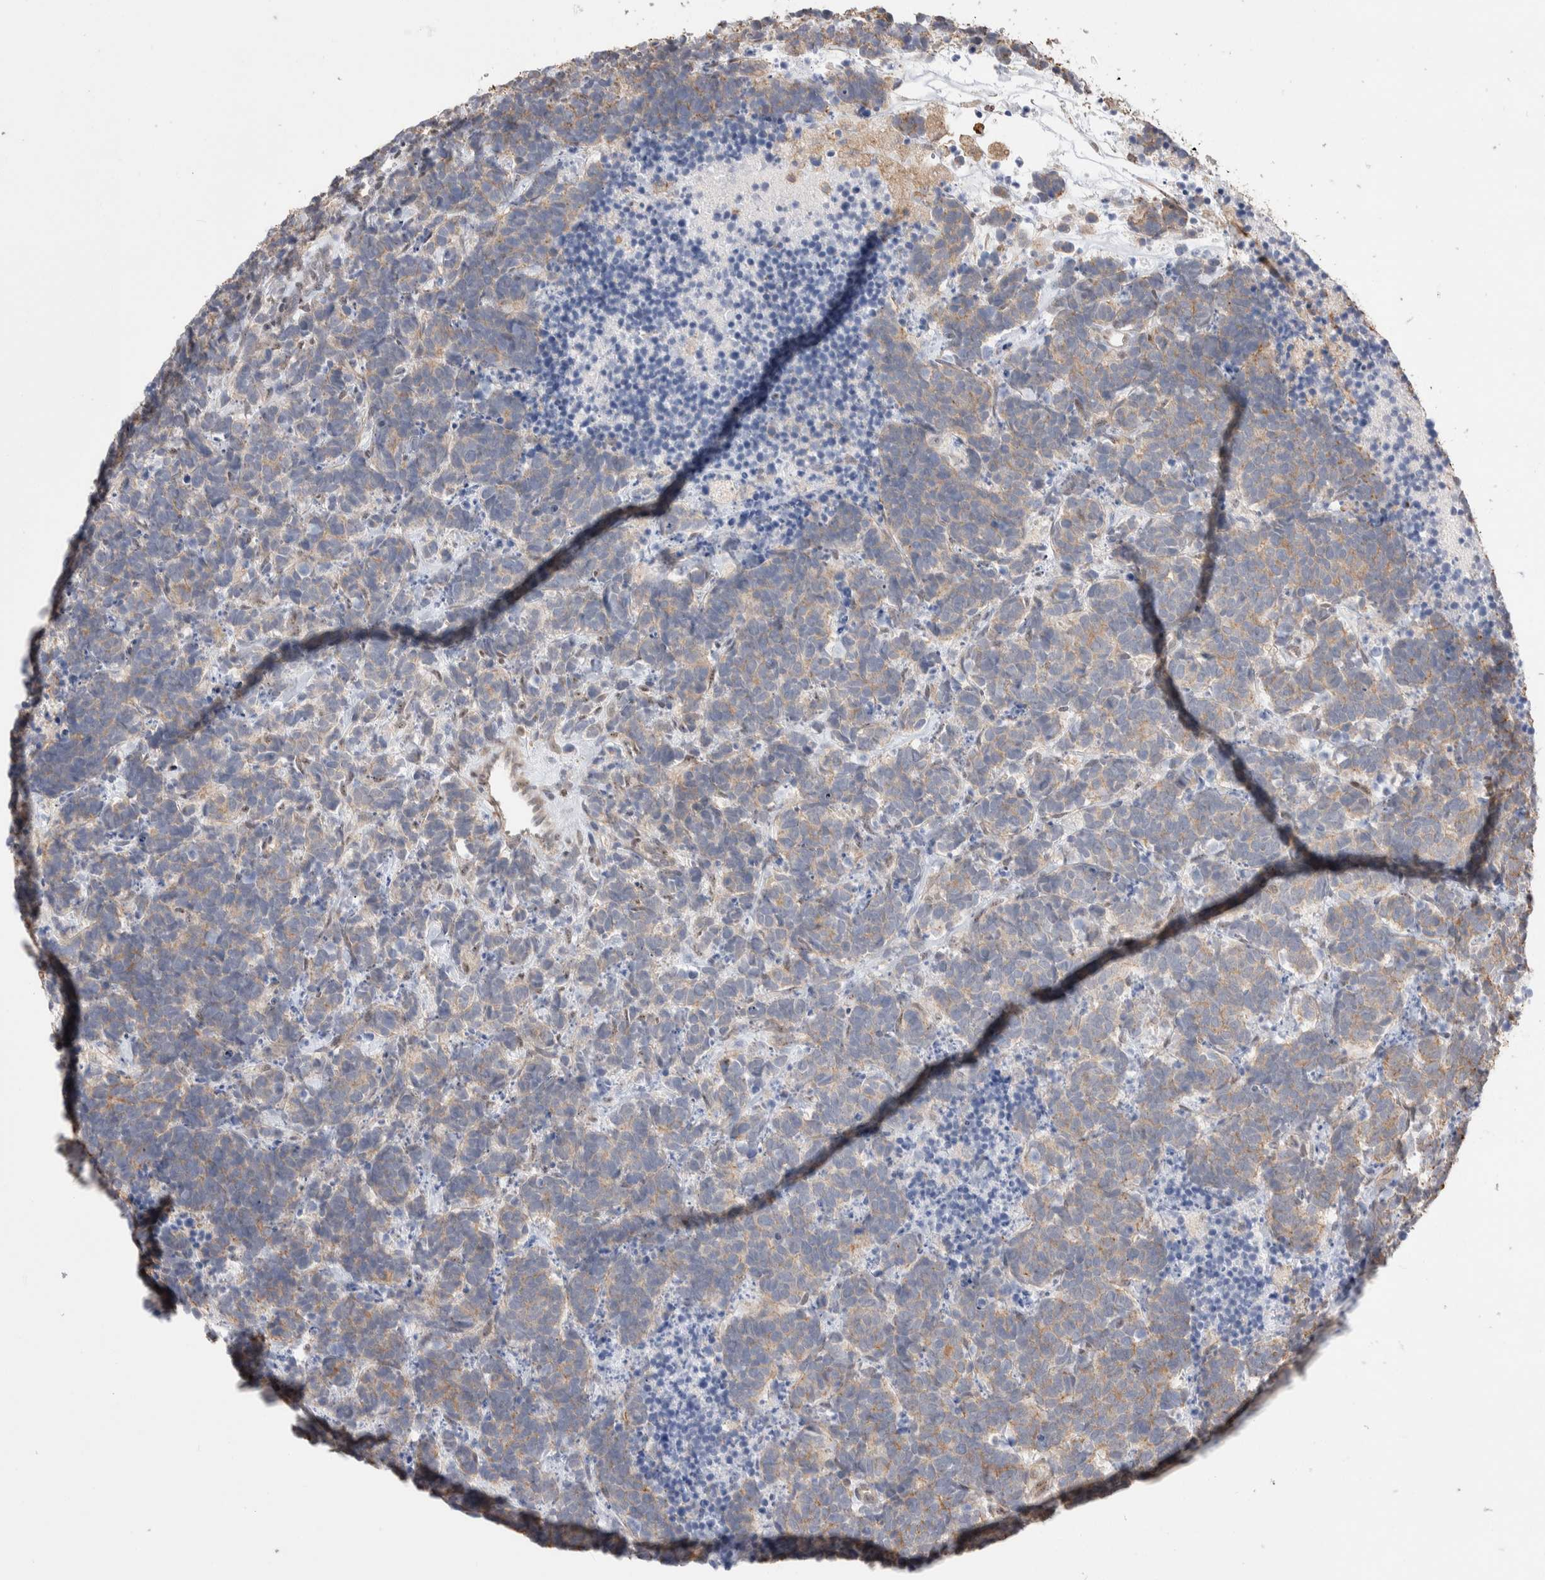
{"staining": {"intensity": "weak", "quantity": "25%-75%", "location": "cytoplasmic/membranous"}, "tissue": "carcinoid", "cell_type": "Tumor cells", "image_type": "cancer", "snomed": [{"axis": "morphology", "description": "Carcinoma, NOS"}, {"axis": "morphology", "description": "Carcinoid, malignant, NOS"}, {"axis": "topography", "description": "Urinary bladder"}], "caption": "Carcinoma tissue displays weak cytoplasmic/membranous expression in about 25%-75% of tumor cells, visualized by immunohistochemistry.", "gene": "ZNF704", "patient": {"sex": "male", "age": 57}}